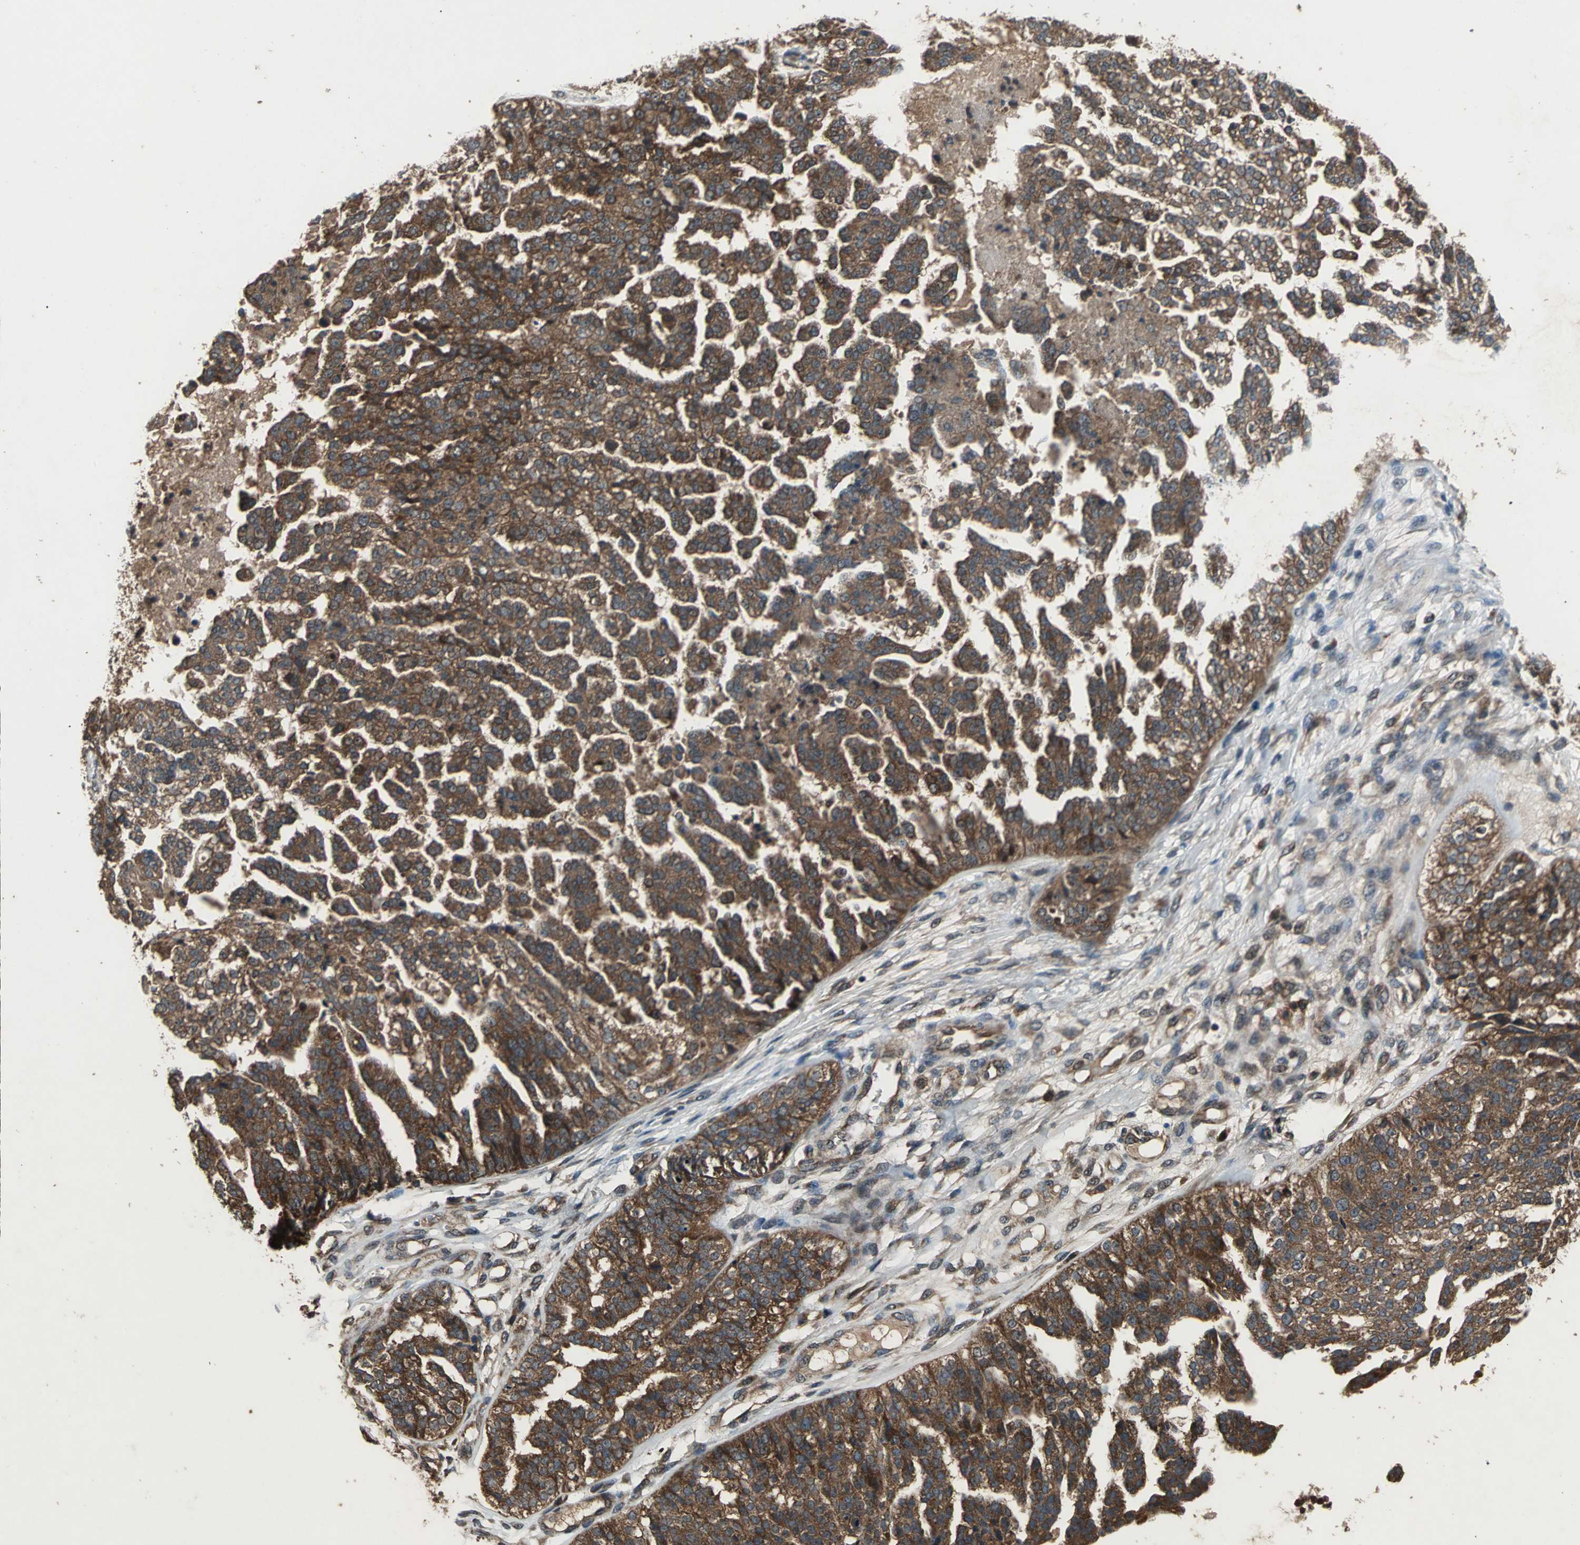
{"staining": {"intensity": "strong", "quantity": ">75%", "location": "cytoplasmic/membranous"}, "tissue": "ovarian cancer", "cell_type": "Tumor cells", "image_type": "cancer", "snomed": [{"axis": "morphology", "description": "Carcinoma, NOS"}, {"axis": "topography", "description": "Soft tissue"}, {"axis": "topography", "description": "Ovary"}], "caption": "Ovarian cancer (carcinoma) stained with DAB IHC exhibits high levels of strong cytoplasmic/membranous expression in approximately >75% of tumor cells. (DAB (3,3'-diaminobenzidine) = brown stain, brightfield microscopy at high magnification).", "gene": "ZNF608", "patient": {"sex": "female", "age": 54}}